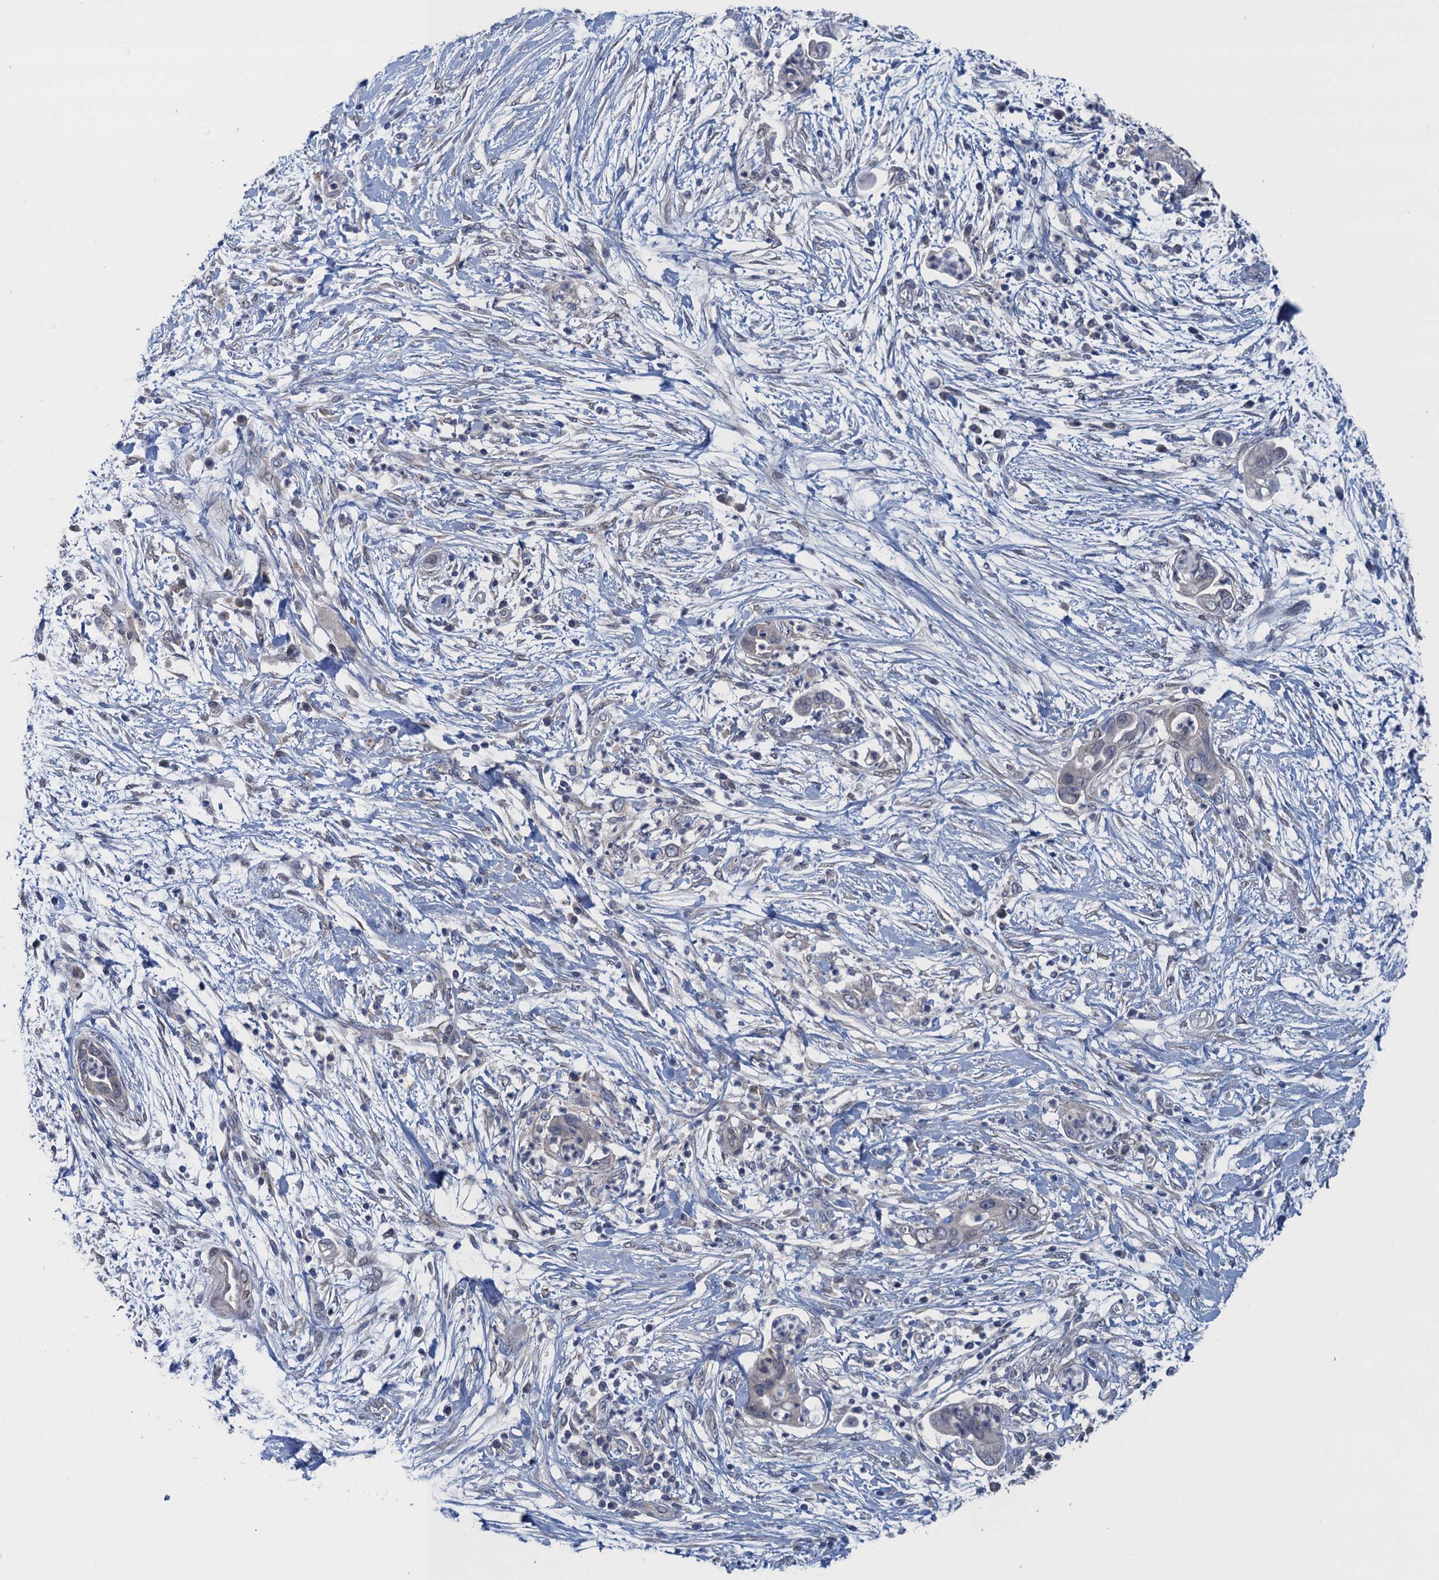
{"staining": {"intensity": "negative", "quantity": "none", "location": "none"}, "tissue": "pancreatic cancer", "cell_type": "Tumor cells", "image_type": "cancer", "snomed": [{"axis": "morphology", "description": "Adenocarcinoma, NOS"}, {"axis": "topography", "description": "Pancreas"}], "caption": "Pancreatic adenocarcinoma stained for a protein using IHC reveals no staining tumor cells.", "gene": "CTU2", "patient": {"sex": "male", "age": 75}}